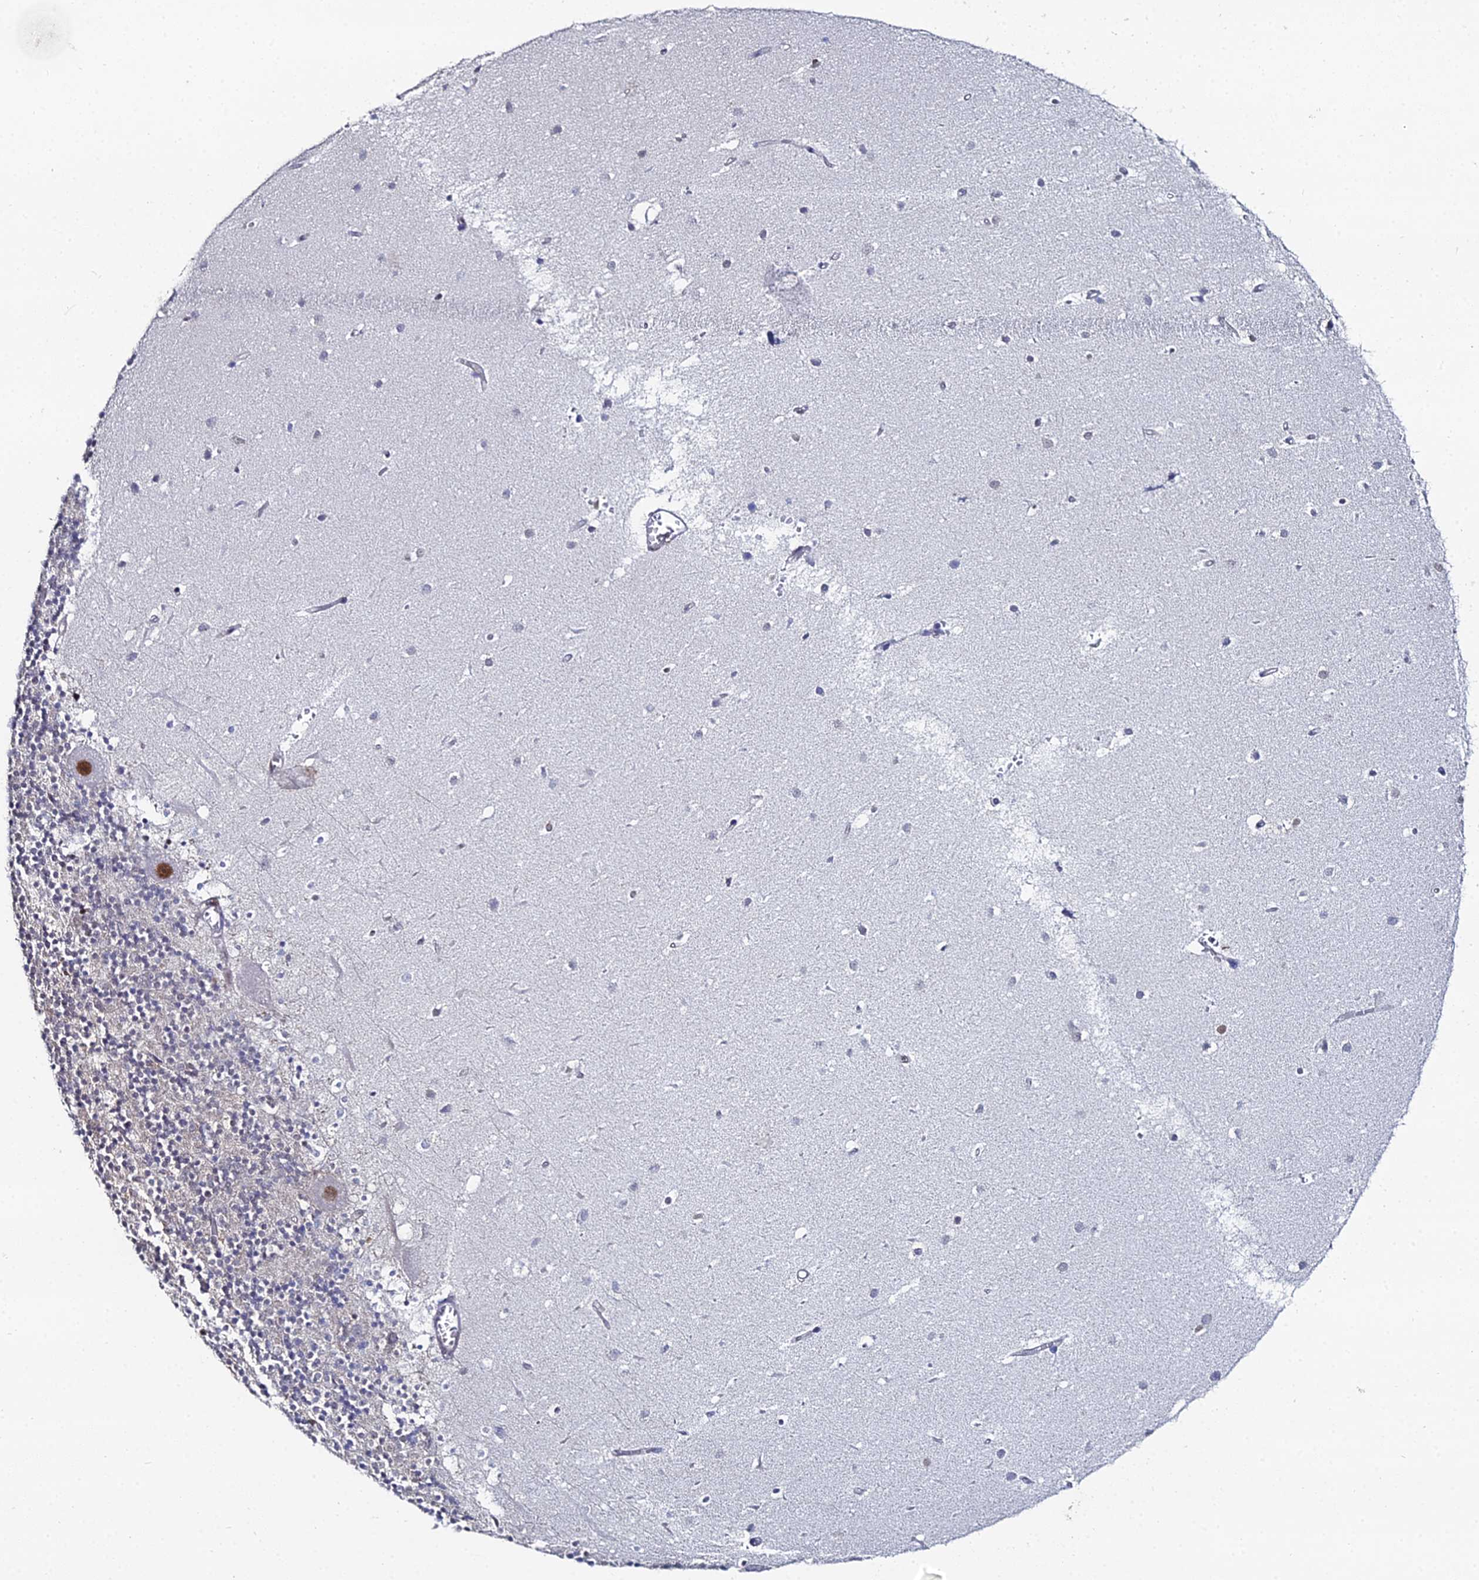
{"staining": {"intensity": "negative", "quantity": "none", "location": "none"}, "tissue": "cerebellum", "cell_type": "Cells in granular layer", "image_type": "normal", "snomed": [{"axis": "morphology", "description": "Normal tissue, NOS"}, {"axis": "topography", "description": "Cerebellum"}], "caption": "IHC of benign human cerebellum demonstrates no staining in cells in granular layer. The staining was performed using DAB (3,3'-diaminobenzidine) to visualize the protein expression in brown, while the nuclei were stained in blue with hematoxylin (Magnification: 20x).", "gene": "GSC2", "patient": {"sex": "male", "age": 54}}